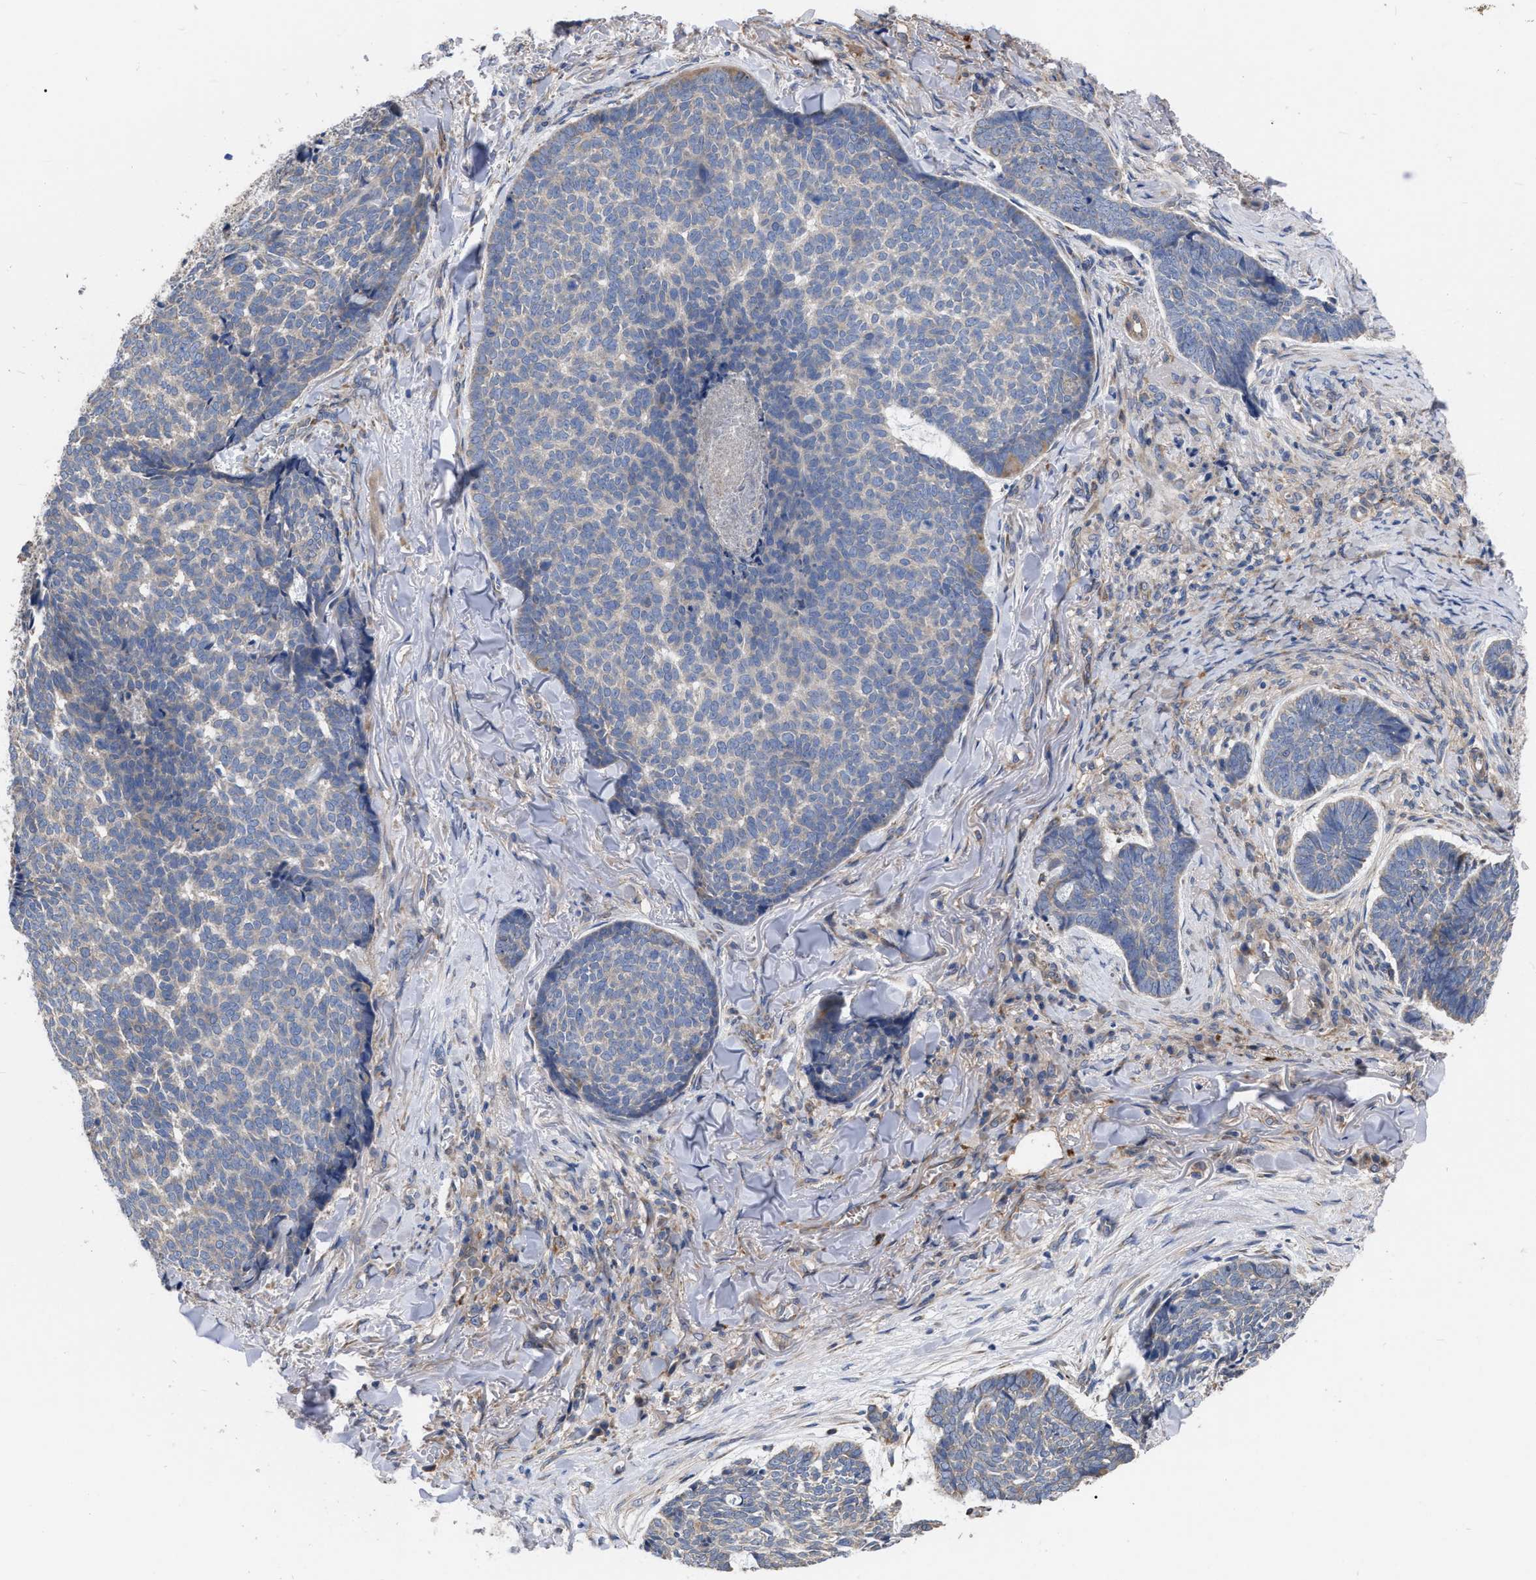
{"staining": {"intensity": "negative", "quantity": "none", "location": "none"}, "tissue": "skin cancer", "cell_type": "Tumor cells", "image_type": "cancer", "snomed": [{"axis": "morphology", "description": "Basal cell carcinoma"}, {"axis": "topography", "description": "Skin"}], "caption": "Human skin cancer stained for a protein using immunohistochemistry demonstrates no staining in tumor cells.", "gene": "MLST8", "patient": {"sex": "male", "age": 84}}